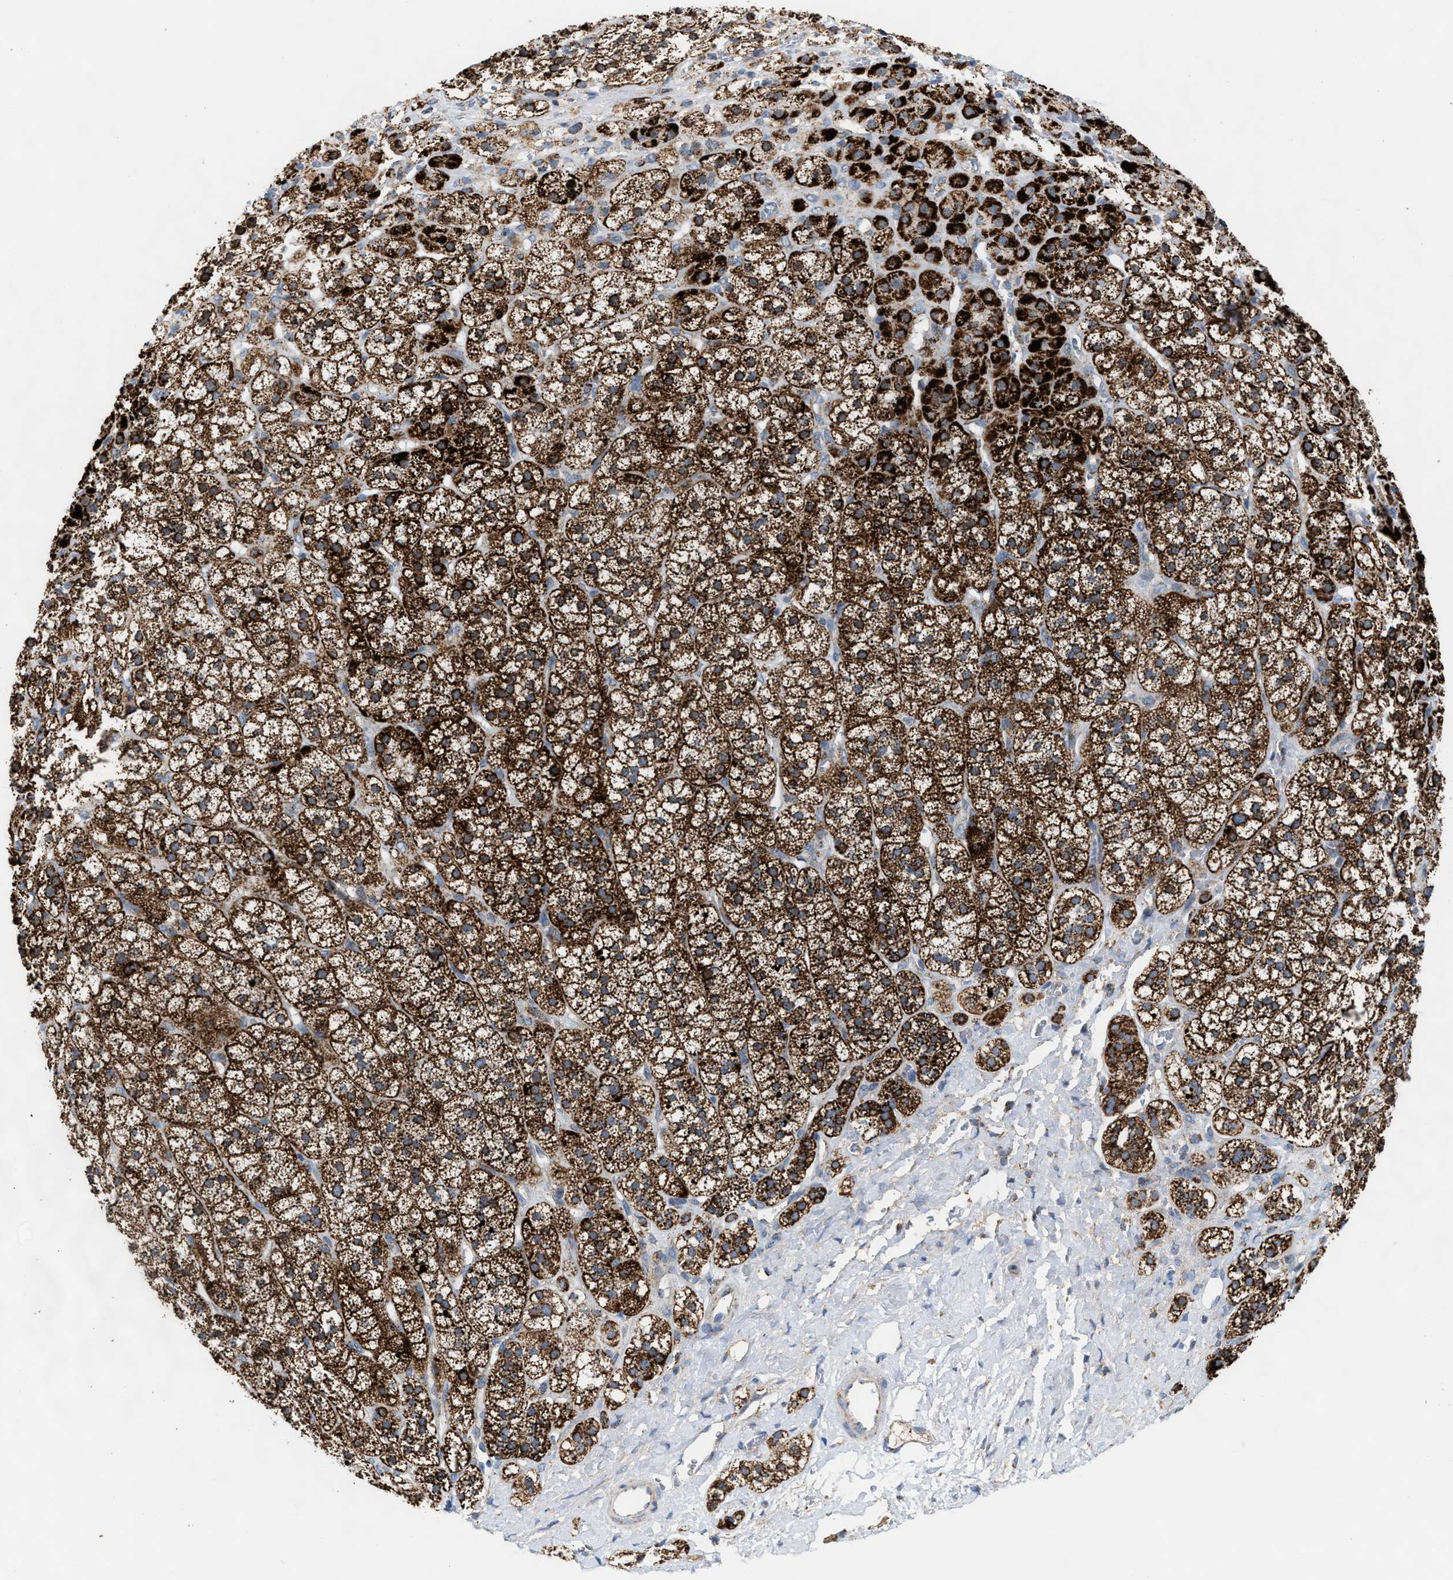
{"staining": {"intensity": "strong", "quantity": ">75%", "location": "cytoplasmic/membranous"}, "tissue": "adrenal gland", "cell_type": "Glandular cells", "image_type": "normal", "snomed": [{"axis": "morphology", "description": "Normal tissue, NOS"}, {"axis": "topography", "description": "Adrenal gland"}], "caption": "High-magnification brightfield microscopy of normal adrenal gland stained with DAB (brown) and counterstained with hematoxylin (blue). glandular cells exhibit strong cytoplasmic/membranous staining is seen in approximately>75% of cells.", "gene": "PMPCA", "patient": {"sex": "male", "age": 56}}